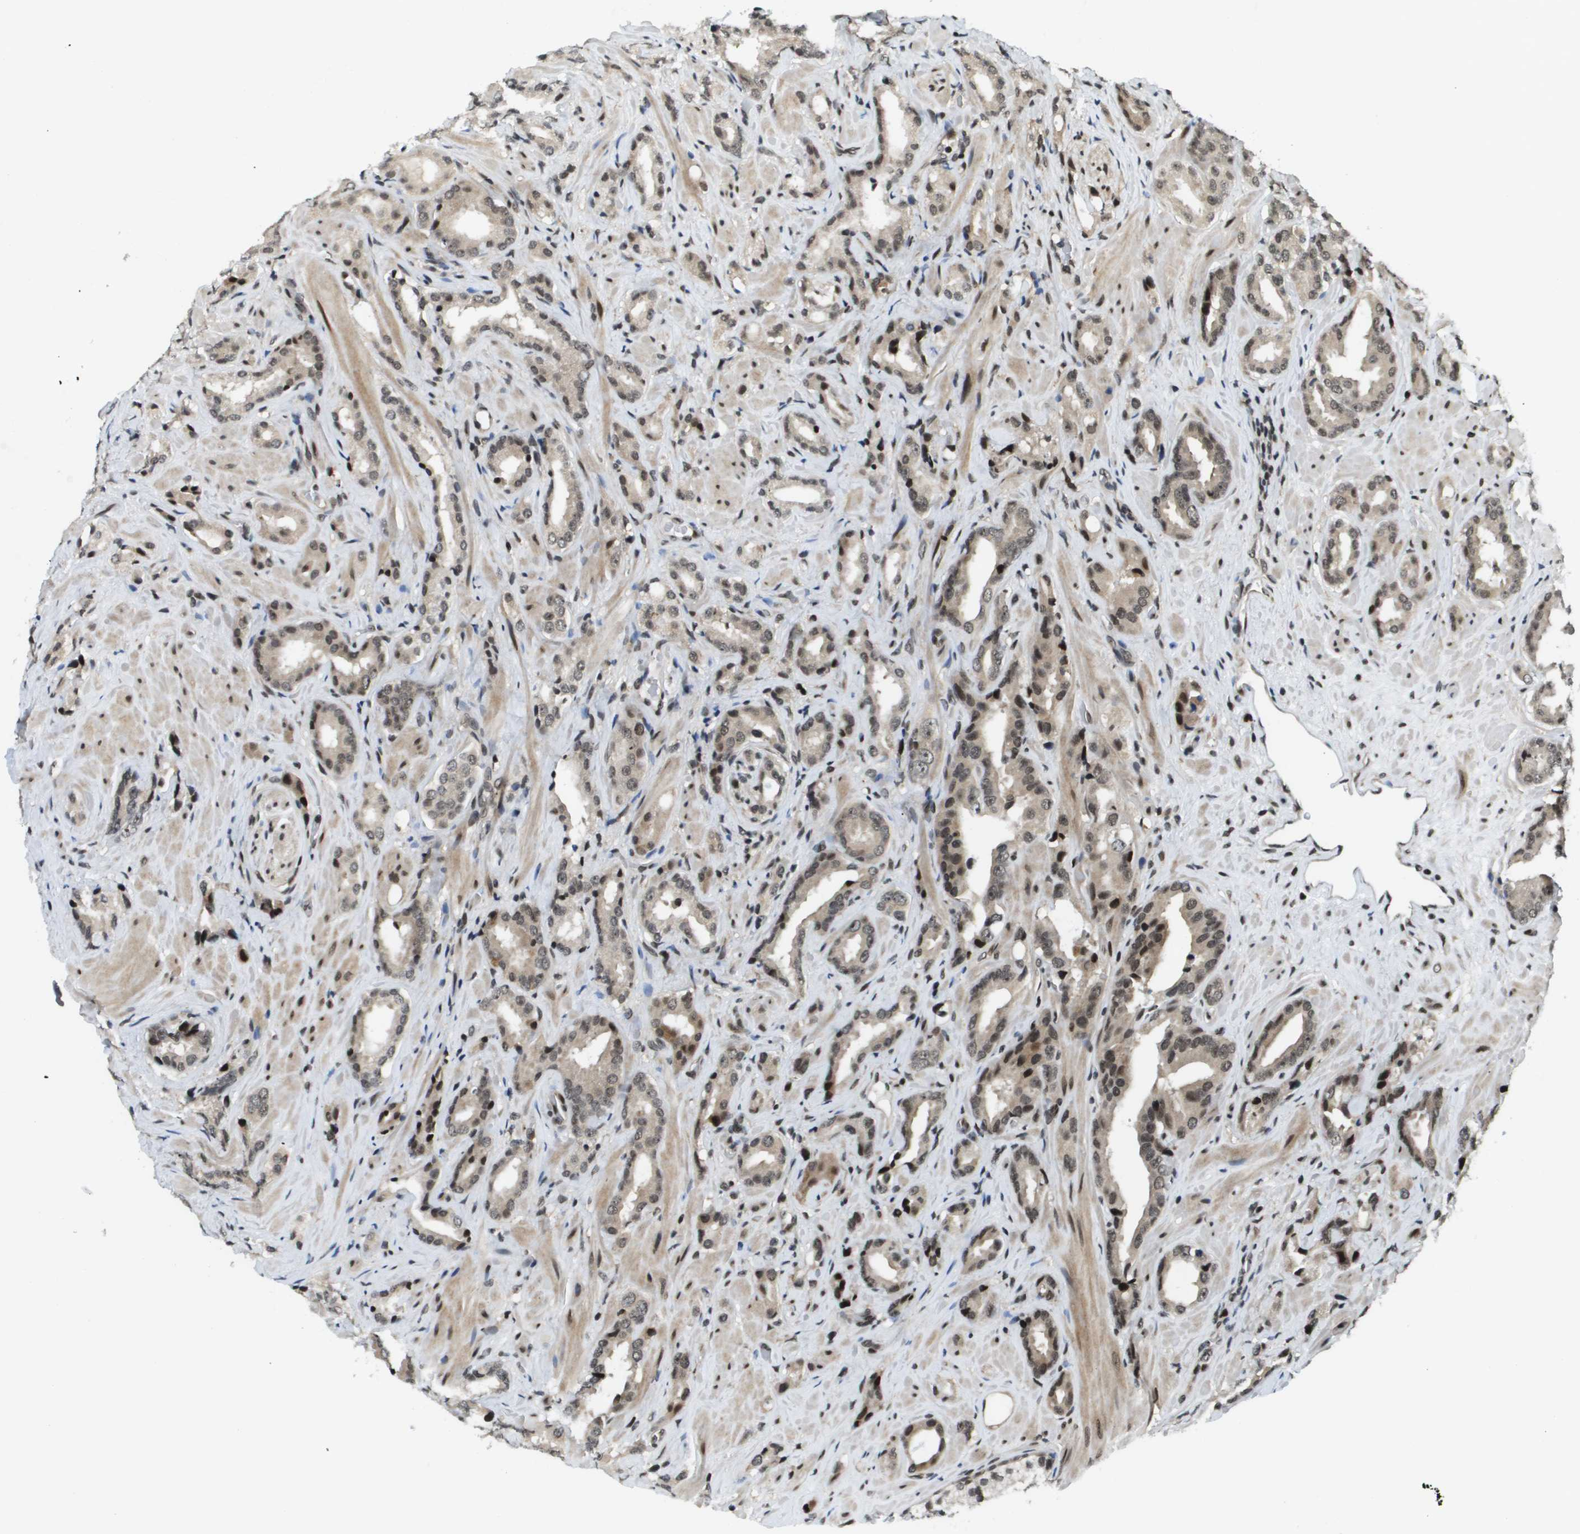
{"staining": {"intensity": "moderate", "quantity": "25%-75%", "location": "nuclear"}, "tissue": "prostate cancer", "cell_type": "Tumor cells", "image_type": "cancer", "snomed": [{"axis": "morphology", "description": "Adenocarcinoma, High grade"}, {"axis": "topography", "description": "Prostate"}], "caption": "Protein analysis of prostate cancer (adenocarcinoma (high-grade)) tissue displays moderate nuclear staining in approximately 25%-75% of tumor cells.", "gene": "RECQL4", "patient": {"sex": "male", "age": 64}}